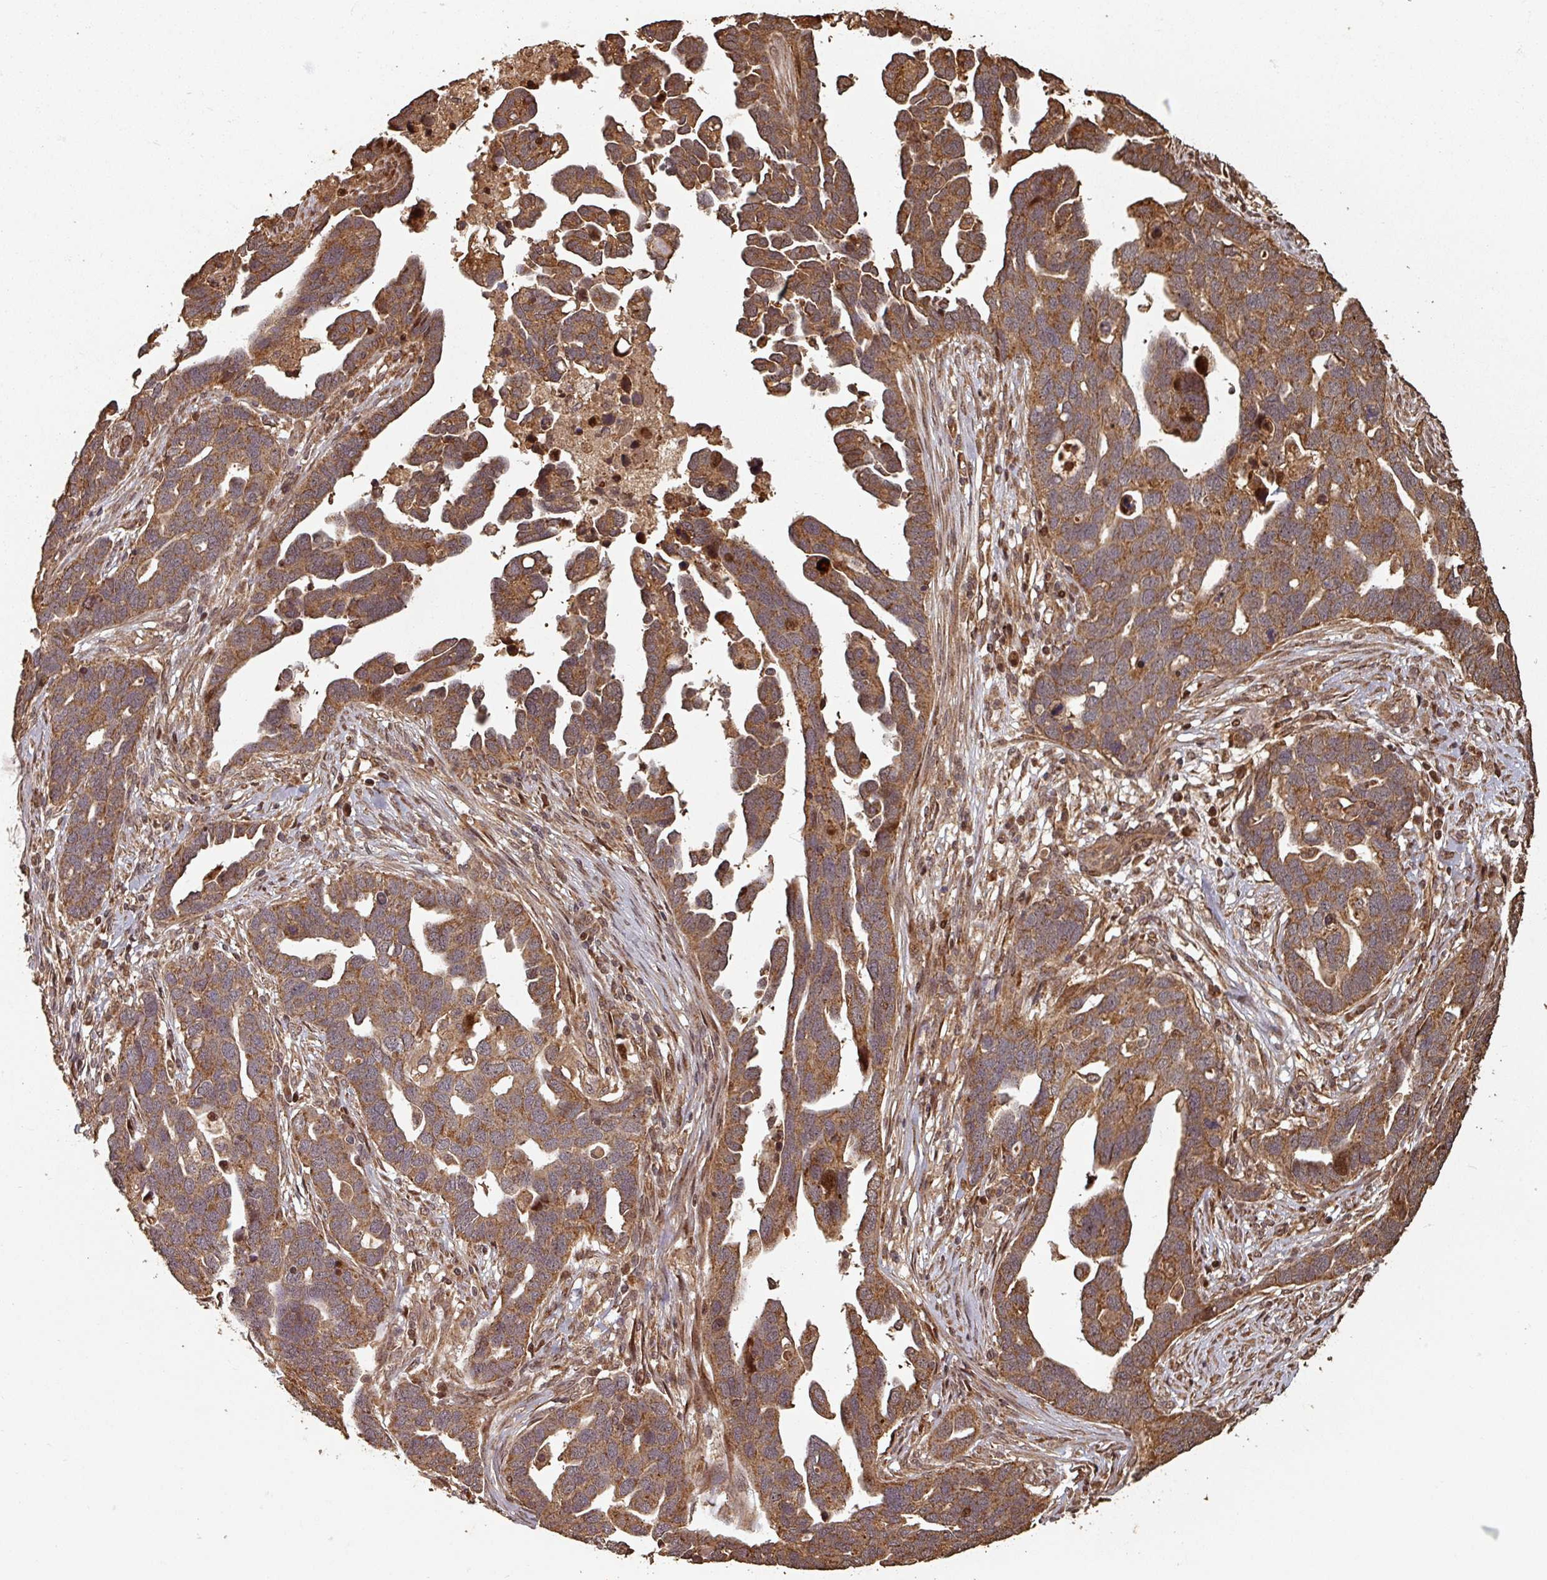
{"staining": {"intensity": "strong", "quantity": ">75%", "location": "cytoplasmic/membranous"}, "tissue": "ovarian cancer", "cell_type": "Tumor cells", "image_type": "cancer", "snomed": [{"axis": "morphology", "description": "Cystadenocarcinoma, serous, NOS"}, {"axis": "topography", "description": "Ovary"}], "caption": "High-power microscopy captured an immunohistochemistry photomicrograph of ovarian serous cystadenocarcinoma, revealing strong cytoplasmic/membranous staining in about >75% of tumor cells.", "gene": "EID1", "patient": {"sex": "female", "age": 54}}